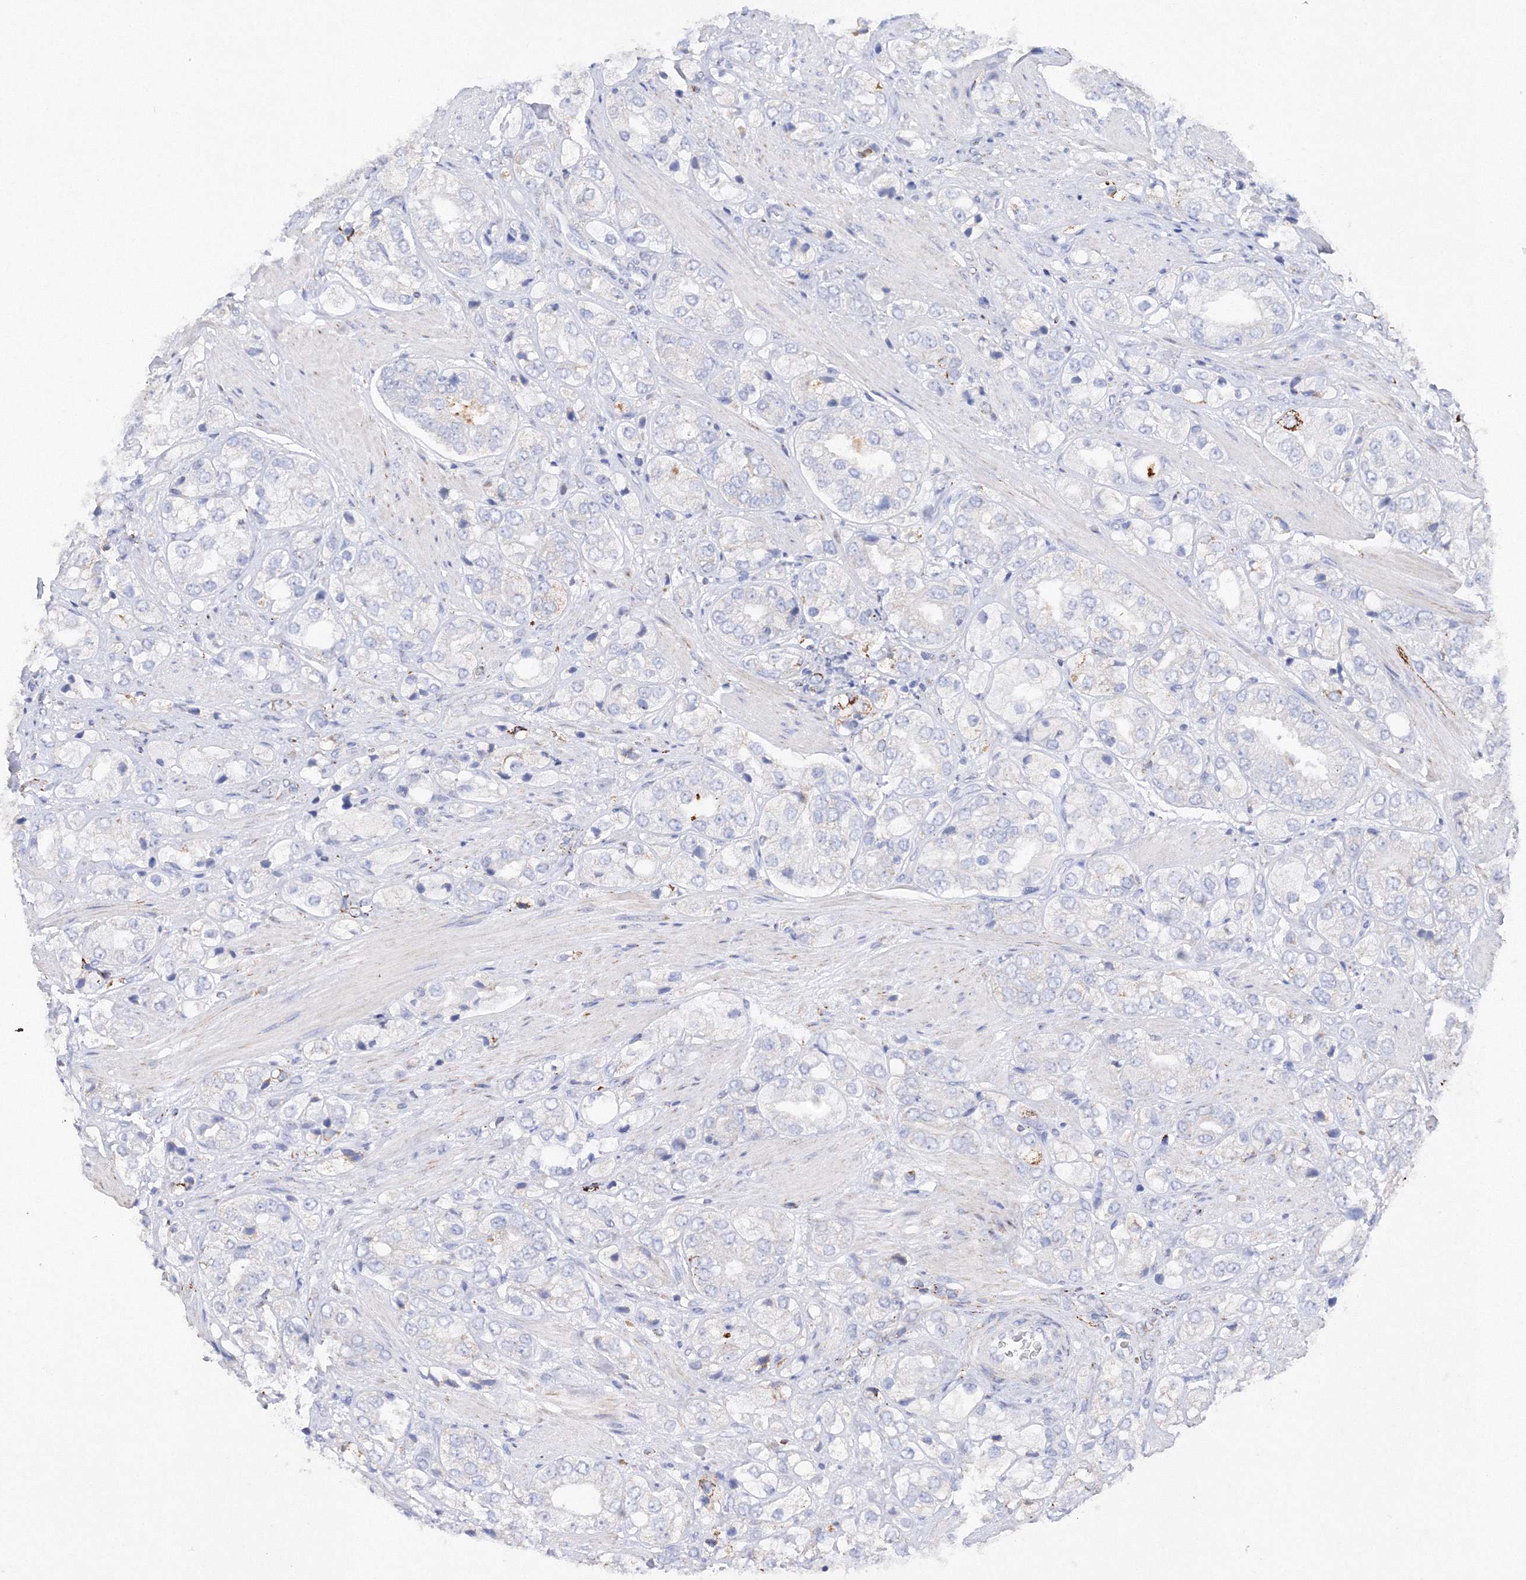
{"staining": {"intensity": "weak", "quantity": "<25%", "location": "cytoplasmic/membranous"}, "tissue": "prostate cancer", "cell_type": "Tumor cells", "image_type": "cancer", "snomed": [{"axis": "morphology", "description": "Adenocarcinoma, High grade"}, {"axis": "topography", "description": "Prostate"}], "caption": "A photomicrograph of prostate cancer stained for a protein demonstrates no brown staining in tumor cells.", "gene": "MERTK", "patient": {"sex": "male", "age": 50}}